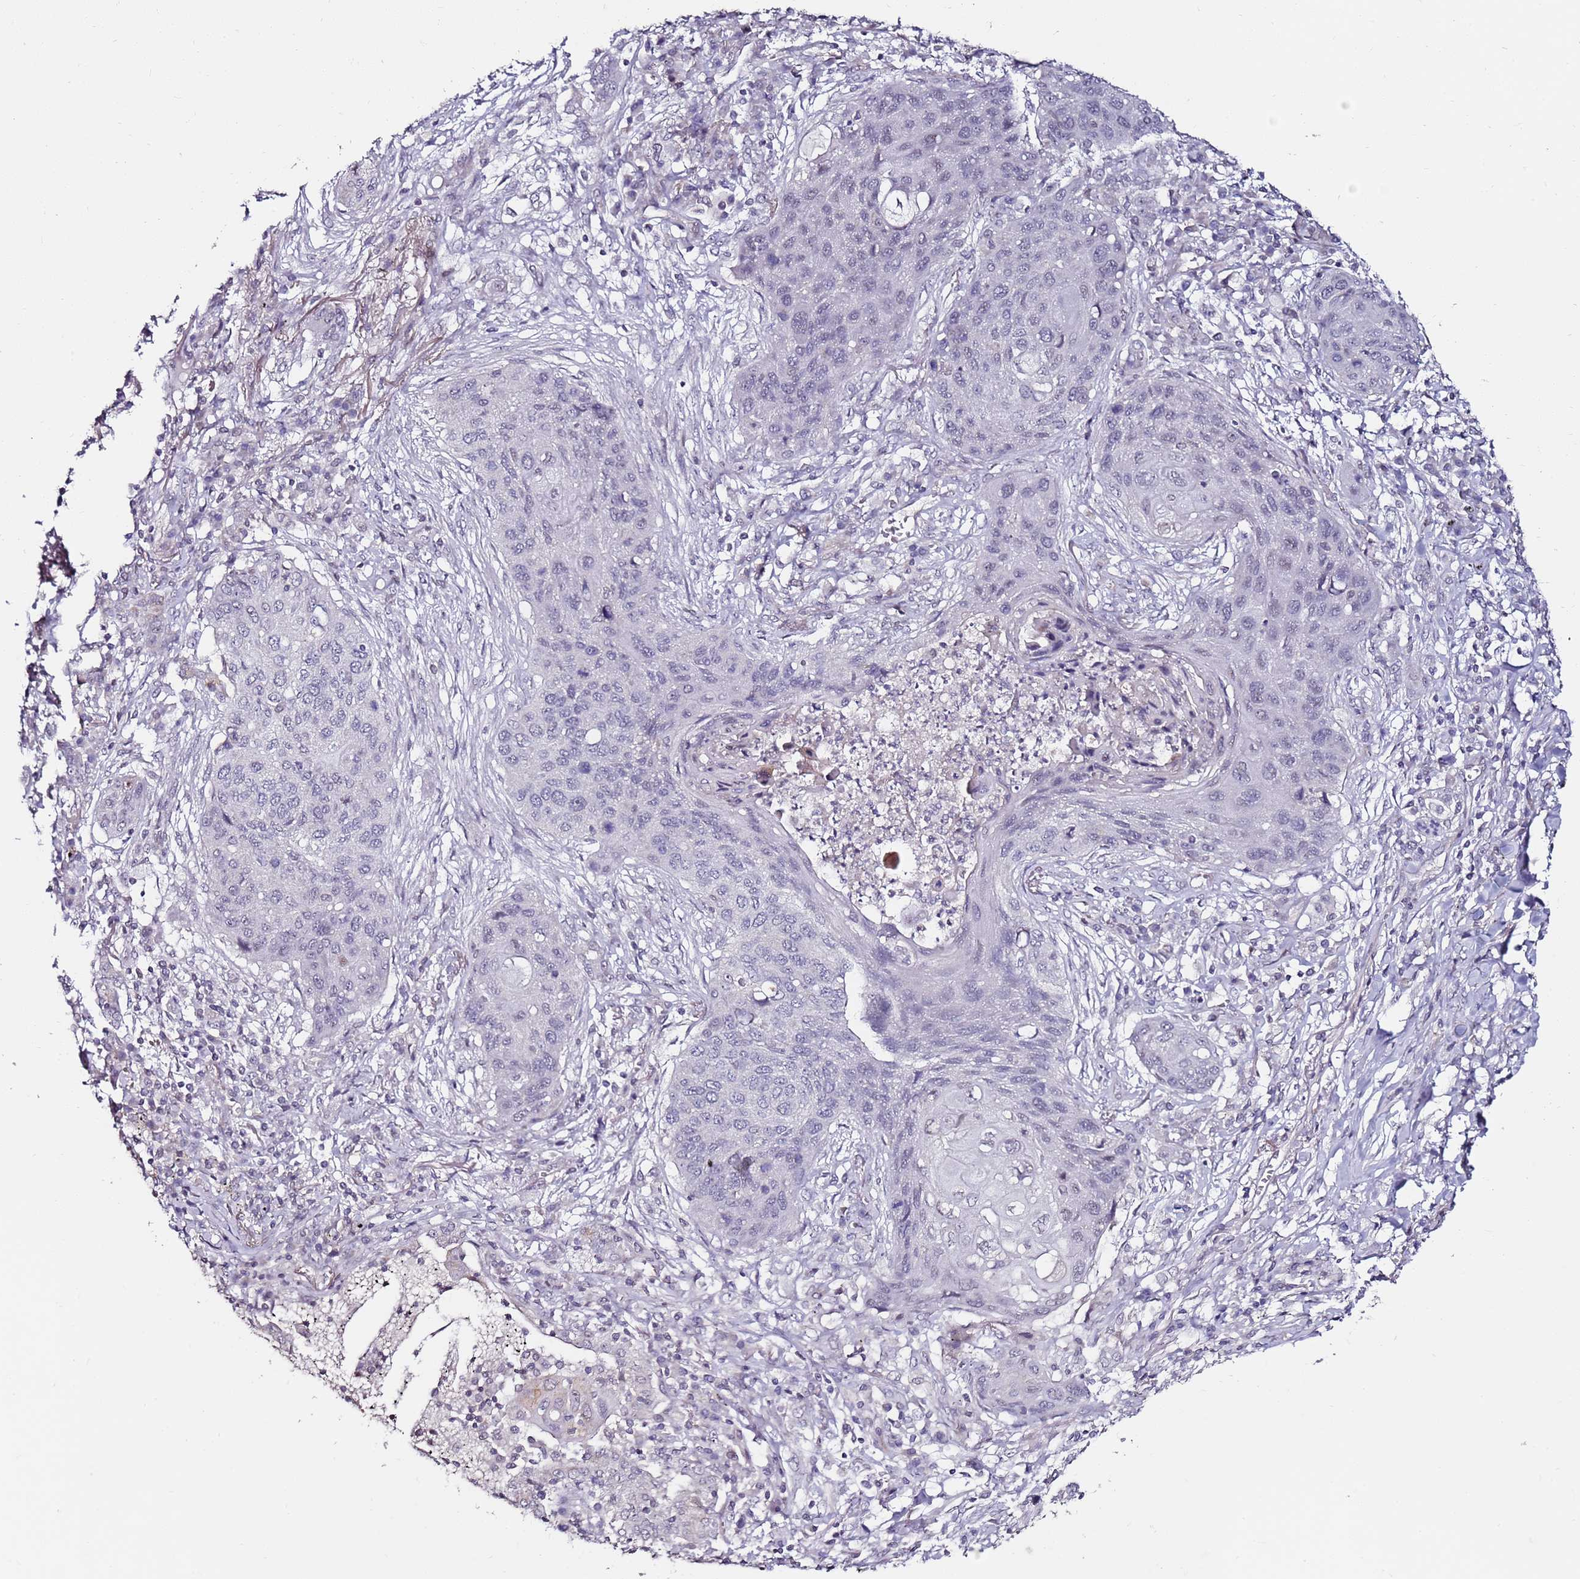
{"staining": {"intensity": "negative", "quantity": "none", "location": "none"}, "tissue": "lung cancer", "cell_type": "Tumor cells", "image_type": "cancer", "snomed": [{"axis": "morphology", "description": "Squamous cell carcinoma, NOS"}, {"axis": "topography", "description": "Lung"}], "caption": "This image is of lung squamous cell carcinoma stained with immunohistochemistry (IHC) to label a protein in brown with the nuclei are counter-stained blue. There is no expression in tumor cells.", "gene": "DUSP28", "patient": {"sex": "female", "age": 63}}